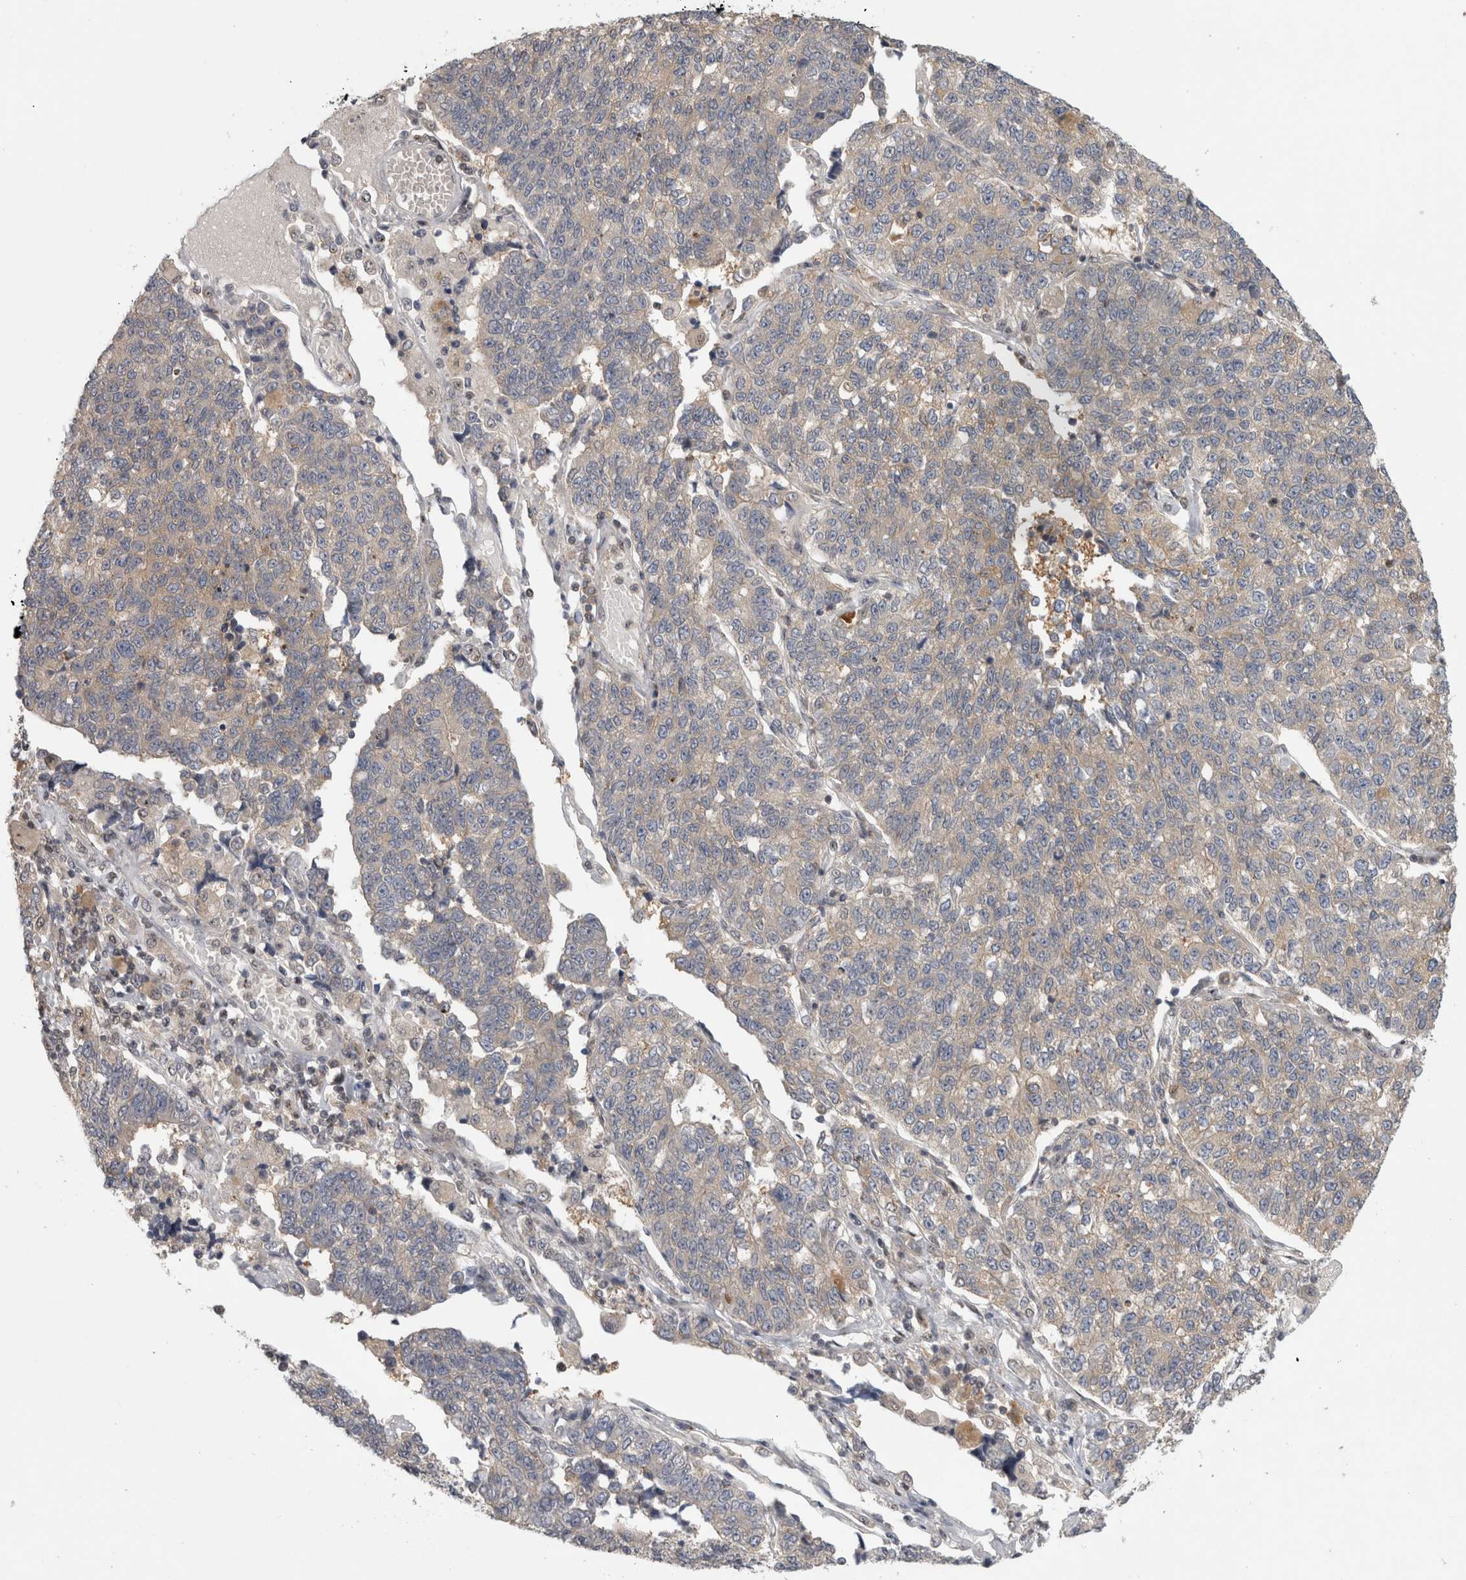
{"staining": {"intensity": "weak", "quantity": "<25%", "location": "cytoplasmic/membranous"}, "tissue": "lung cancer", "cell_type": "Tumor cells", "image_type": "cancer", "snomed": [{"axis": "morphology", "description": "Adenocarcinoma, NOS"}, {"axis": "topography", "description": "Lung"}], "caption": "Immunohistochemistry (IHC) micrograph of lung cancer (adenocarcinoma) stained for a protein (brown), which demonstrates no positivity in tumor cells.", "gene": "PIGP", "patient": {"sex": "male", "age": 49}}